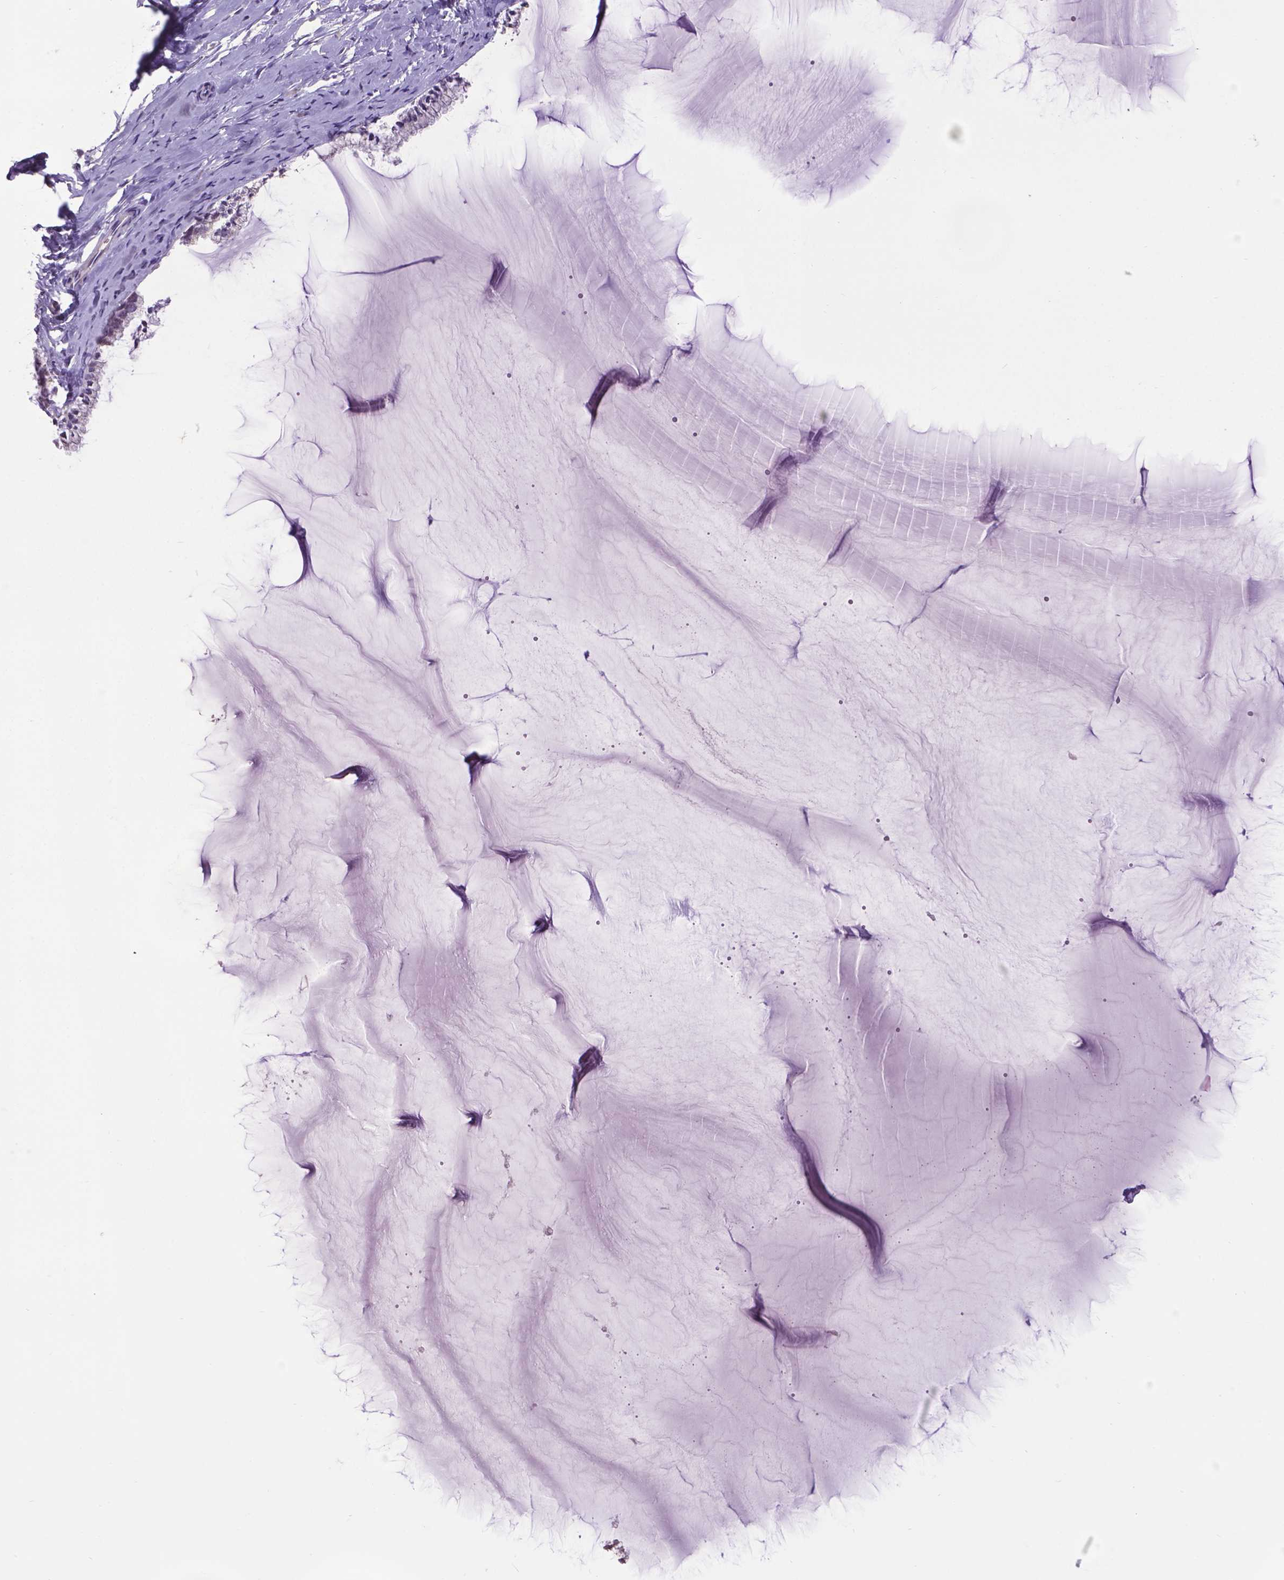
{"staining": {"intensity": "negative", "quantity": "none", "location": "none"}, "tissue": "cervix", "cell_type": "Glandular cells", "image_type": "normal", "snomed": [{"axis": "morphology", "description": "Normal tissue, NOS"}, {"axis": "topography", "description": "Cervix"}], "caption": "DAB immunohistochemical staining of benign cervix demonstrates no significant positivity in glandular cells. Nuclei are stained in blue.", "gene": "CPM", "patient": {"sex": "female", "age": 40}}